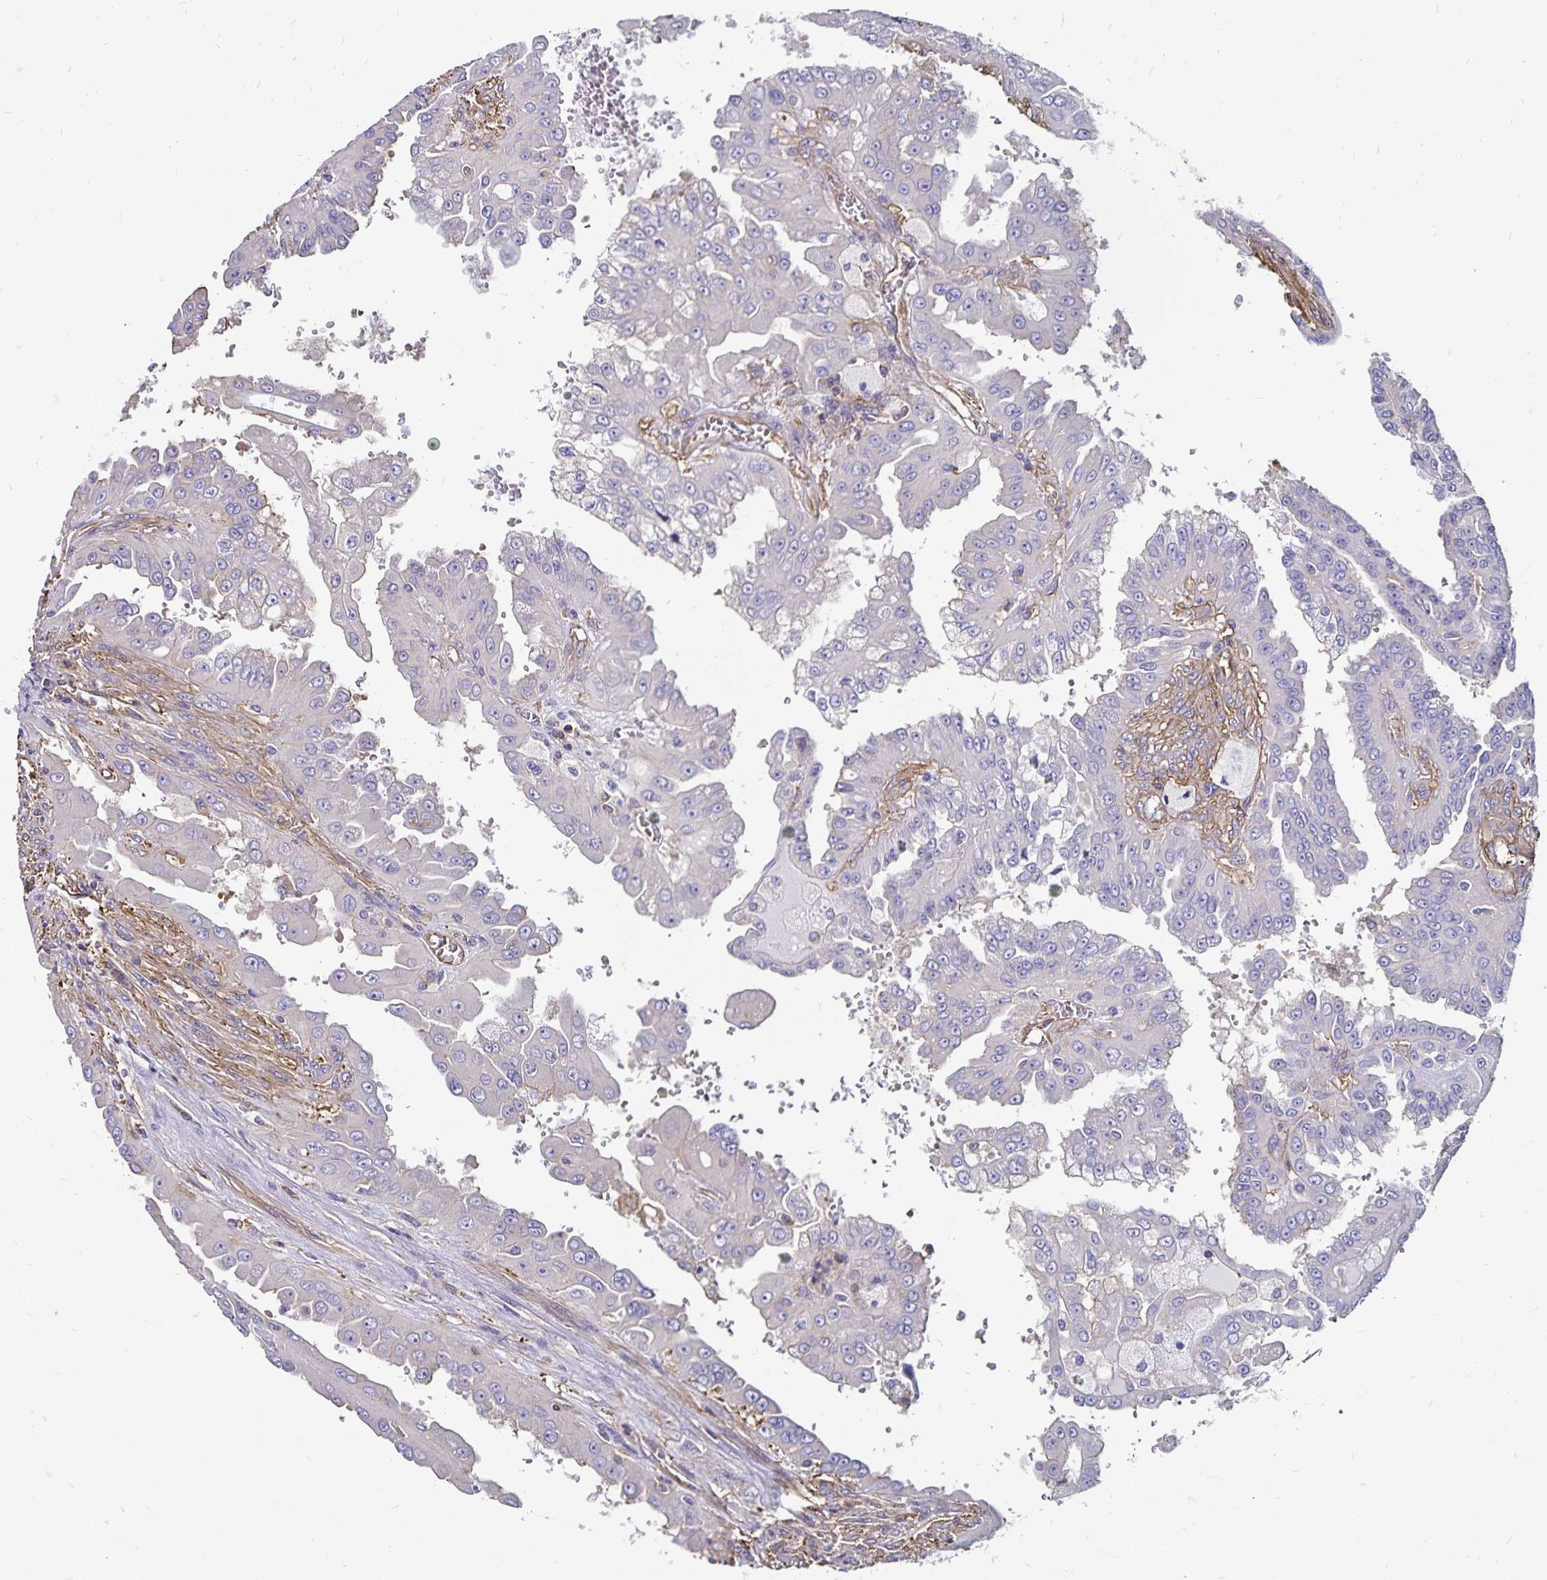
{"staining": {"intensity": "negative", "quantity": "none", "location": "none"}, "tissue": "renal cancer", "cell_type": "Tumor cells", "image_type": "cancer", "snomed": [{"axis": "morphology", "description": "Adenocarcinoma, NOS"}, {"axis": "topography", "description": "Kidney"}], "caption": "Renal cancer was stained to show a protein in brown. There is no significant staining in tumor cells.", "gene": "RPRML", "patient": {"sex": "male", "age": 58}}